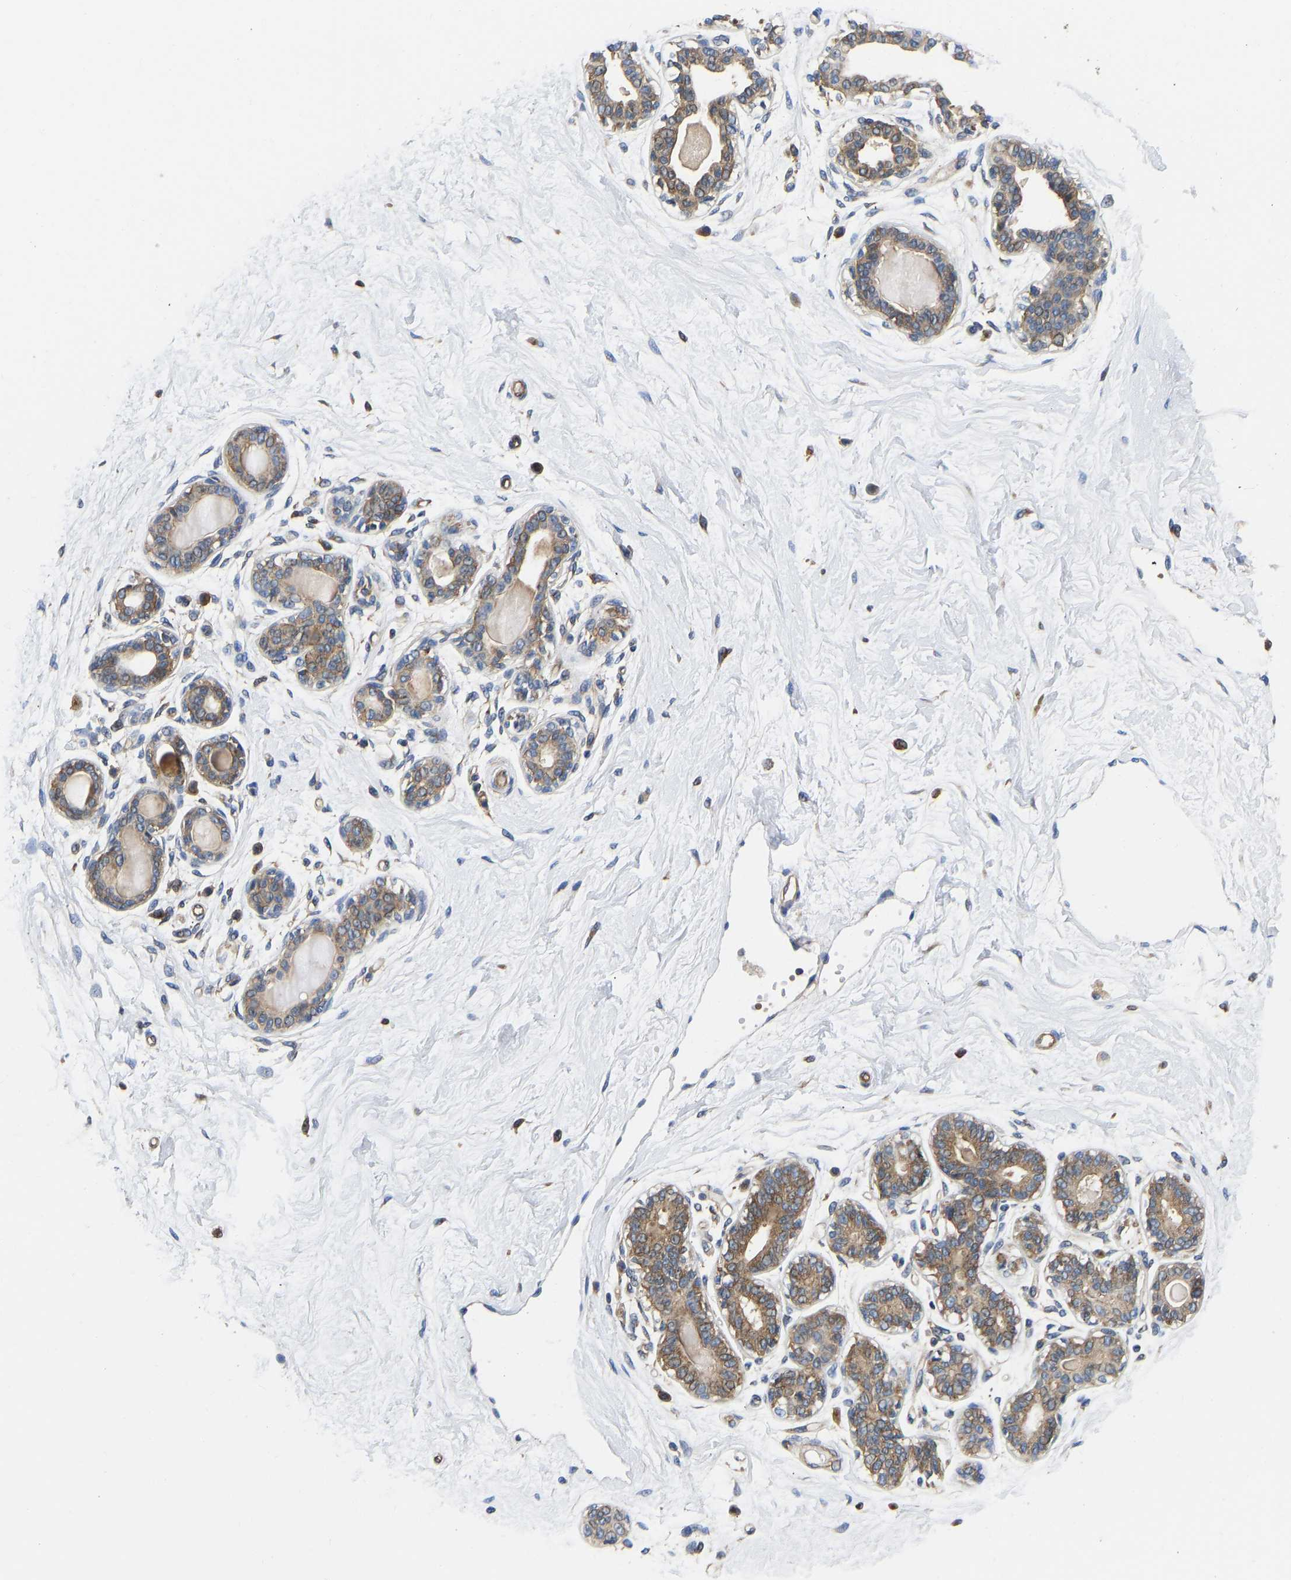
{"staining": {"intensity": "negative", "quantity": "none", "location": "none"}, "tissue": "breast", "cell_type": "Adipocytes", "image_type": "normal", "snomed": [{"axis": "morphology", "description": "Normal tissue, NOS"}, {"axis": "topography", "description": "Breast"}], "caption": "DAB (3,3'-diaminobenzidine) immunohistochemical staining of normal breast displays no significant positivity in adipocytes. Brightfield microscopy of immunohistochemistry (IHC) stained with DAB (3,3'-diaminobenzidine) (brown) and hematoxylin (blue), captured at high magnification.", "gene": "FLNB", "patient": {"sex": "female", "age": 45}}